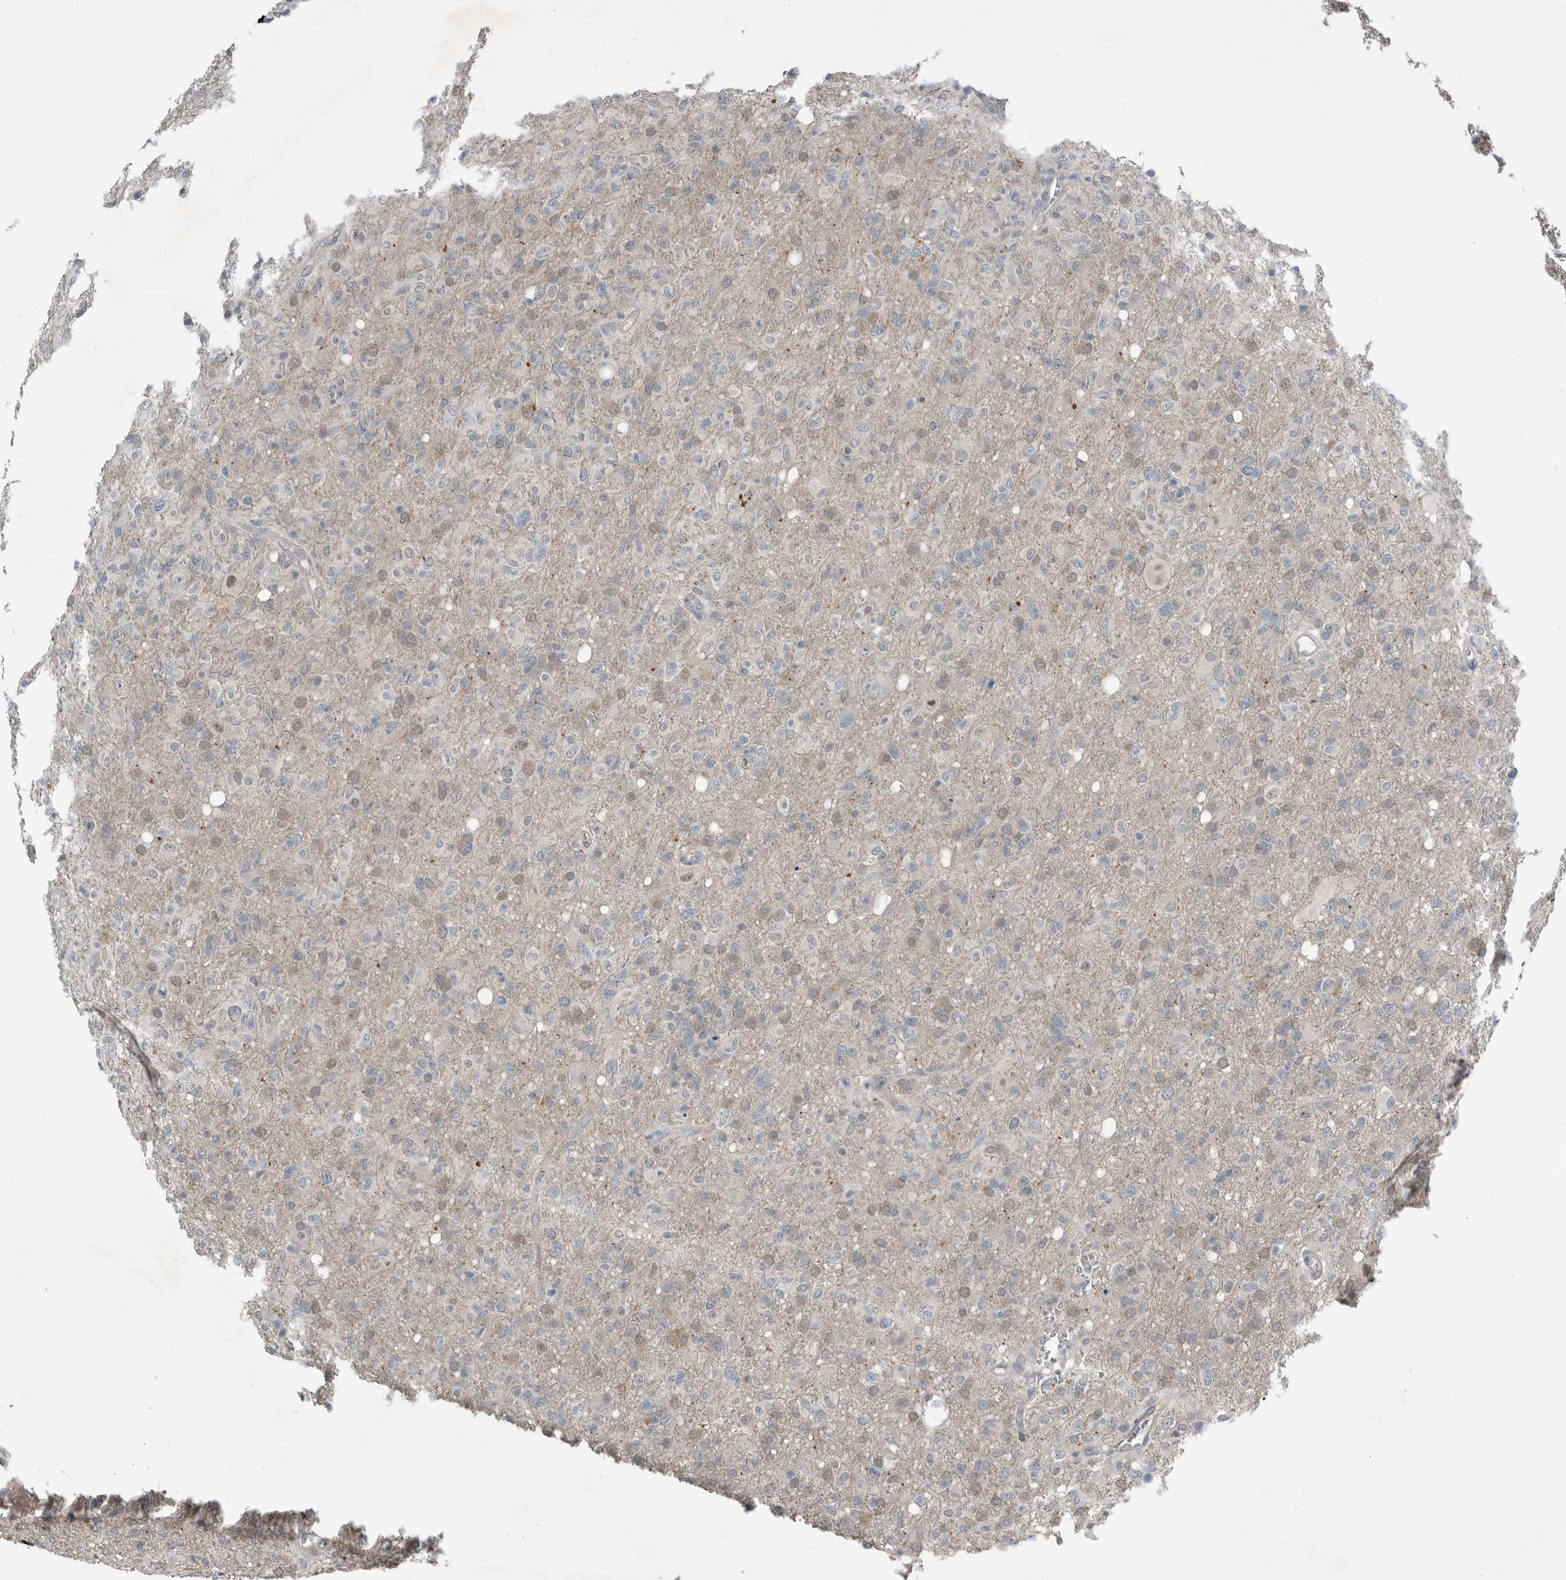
{"staining": {"intensity": "weak", "quantity": "<25%", "location": "nuclear"}, "tissue": "glioma", "cell_type": "Tumor cells", "image_type": "cancer", "snomed": [{"axis": "morphology", "description": "Glioma, malignant, High grade"}, {"axis": "topography", "description": "Brain"}], "caption": "A high-resolution image shows immunohistochemistry (IHC) staining of glioma, which exhibits no significant staining in tumor cells. (DAB IHC visualized using brightfield microscopy, high magnification).", "gene": "MFAP3L", "patient": {"sex": "female", "age": 57}}